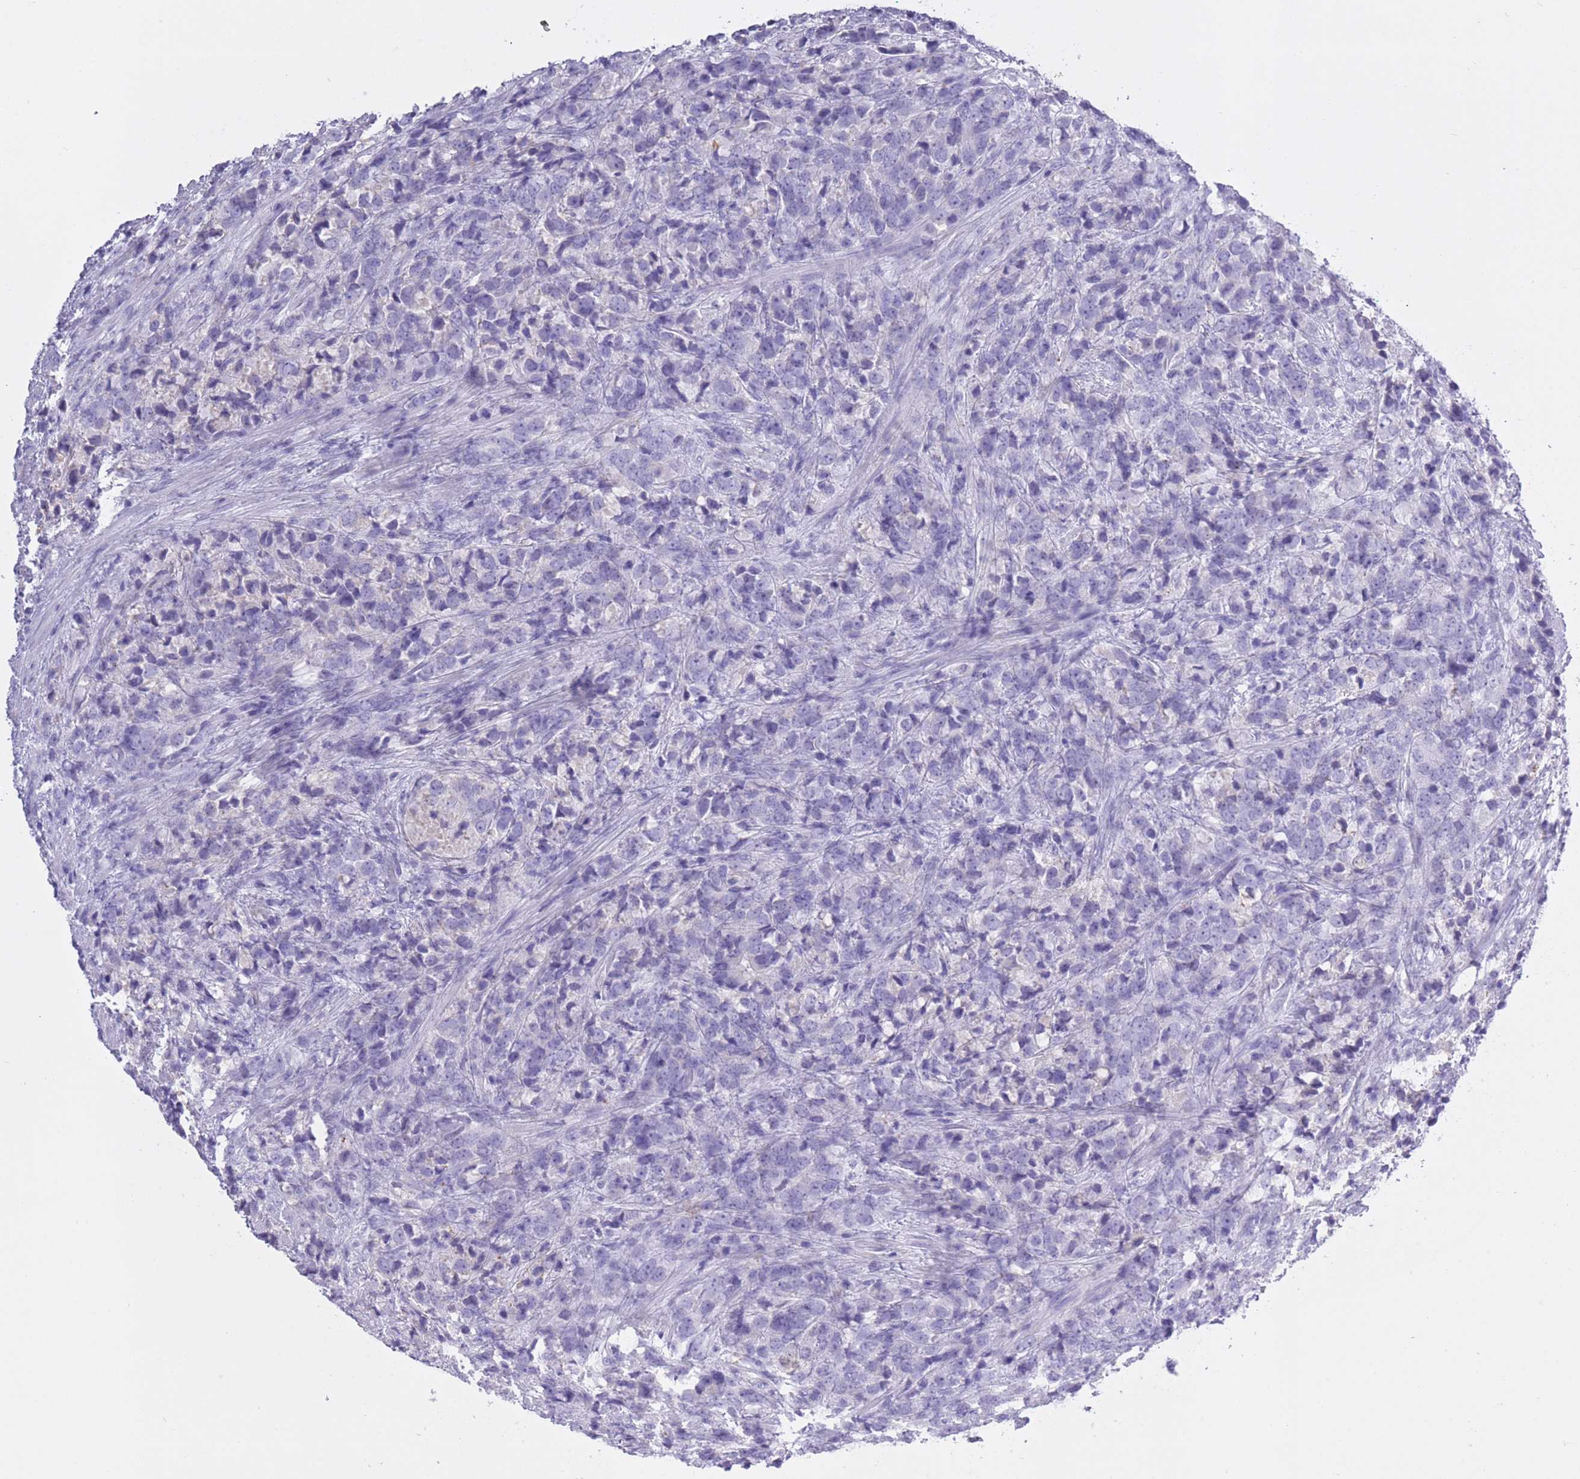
{"staining": {"intensity": "negative", "quantity": "none", "location": "none"}, "tissue": "prostate cancer", "cell_type": "Tumor cells", "image_type": "cancer", "snomed": [{"axis": "morphology", "description": "Adenocarcinoma, High grade"}, {"axis": "topography", "description": "Prostate"}], "caption": "DAB immunohistochemical staining of prostate cancer displays no significant expression in tumor cells.", "gene": "AP3S2", "patient": {"sex": "male", "age": 62}}